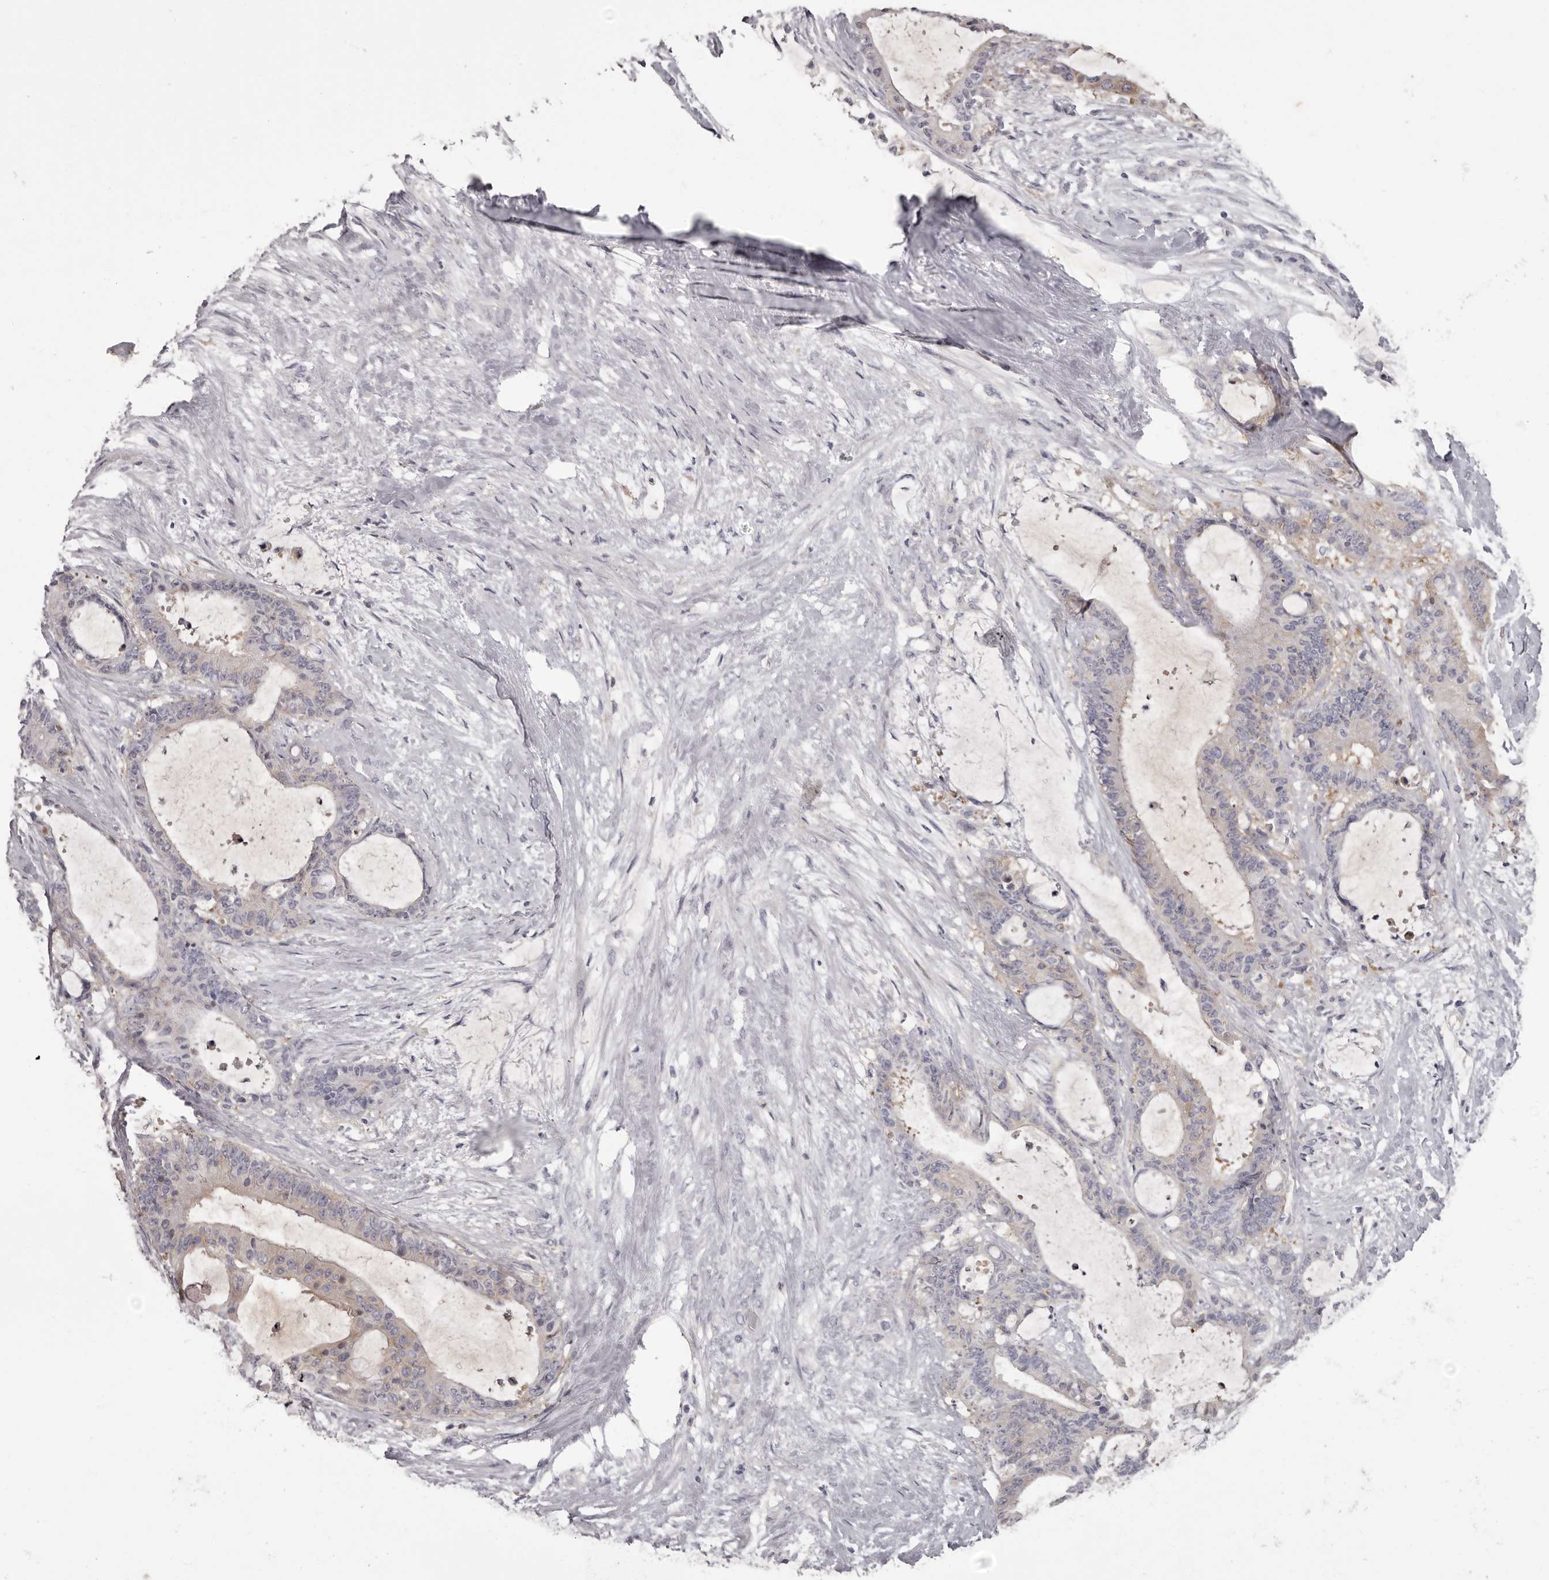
{"staining": {"intensity": "negative", "quantity": "none", "location": "none"}, "tissue": "liver cancer", "cell_type": "Tumor cells", "image_type": "cancer", "snomed": [{"axis": "morphology", "description": "Normal tissue, NOS"}, {"axis": "morphology", "description": "Cholangiocarcinoma"}, {"axis": "topography", "description": "Liver"}, {"axis": "topography", "description": "Peripheral nerve tissue"}], "caption": "This is an immunohistochemistry (IHC) histopathology image of human liver cancer (cholangiocarcinoma). There is no staining in tumor cells.", "gene": "APEH", "patient": {"sex": "female", "age": 73}}